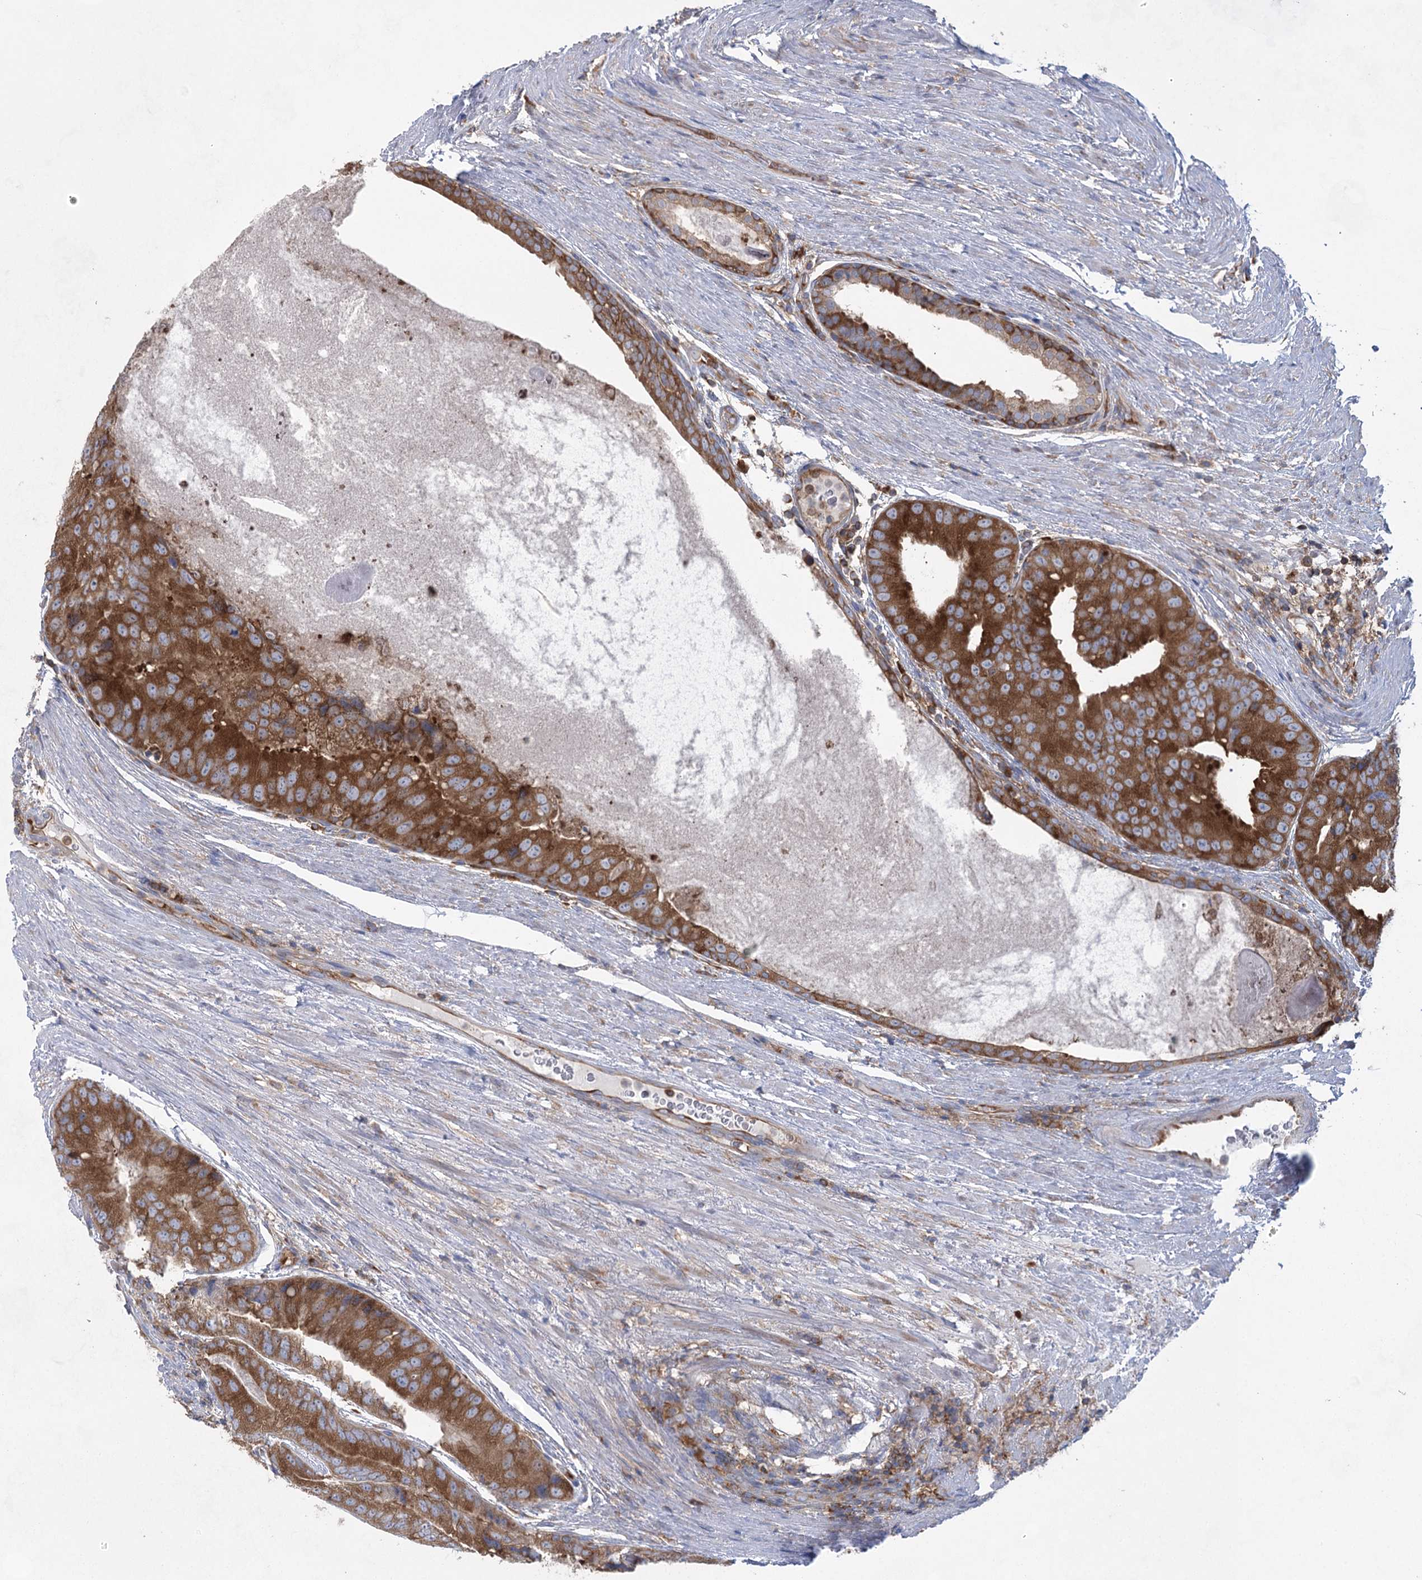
{"staining": {"intensity": "strong", "quantity": ">75%", "location": "cytoplasmic/membranous"}, "tissue": "prostate cancer", "cell_type": "Tumor cells", "image_type": "cancer", "snomed": [{"axis": "morphology", "description": "Adenocarcinoma, High grade"}, {"axis": "topography", "description": "Prostate"}], "caption": "Strong cytoplasmic/membranous expression is appreciated in approximately >75% of tumor cells in adenocarcinoma (high-grade) (prostate). Immunohistochemistry stains the protein of interest in brown and the nuclei are stained blue.", "gene": "EIF3A", "patient": {"sex": "male", "age": 70}}